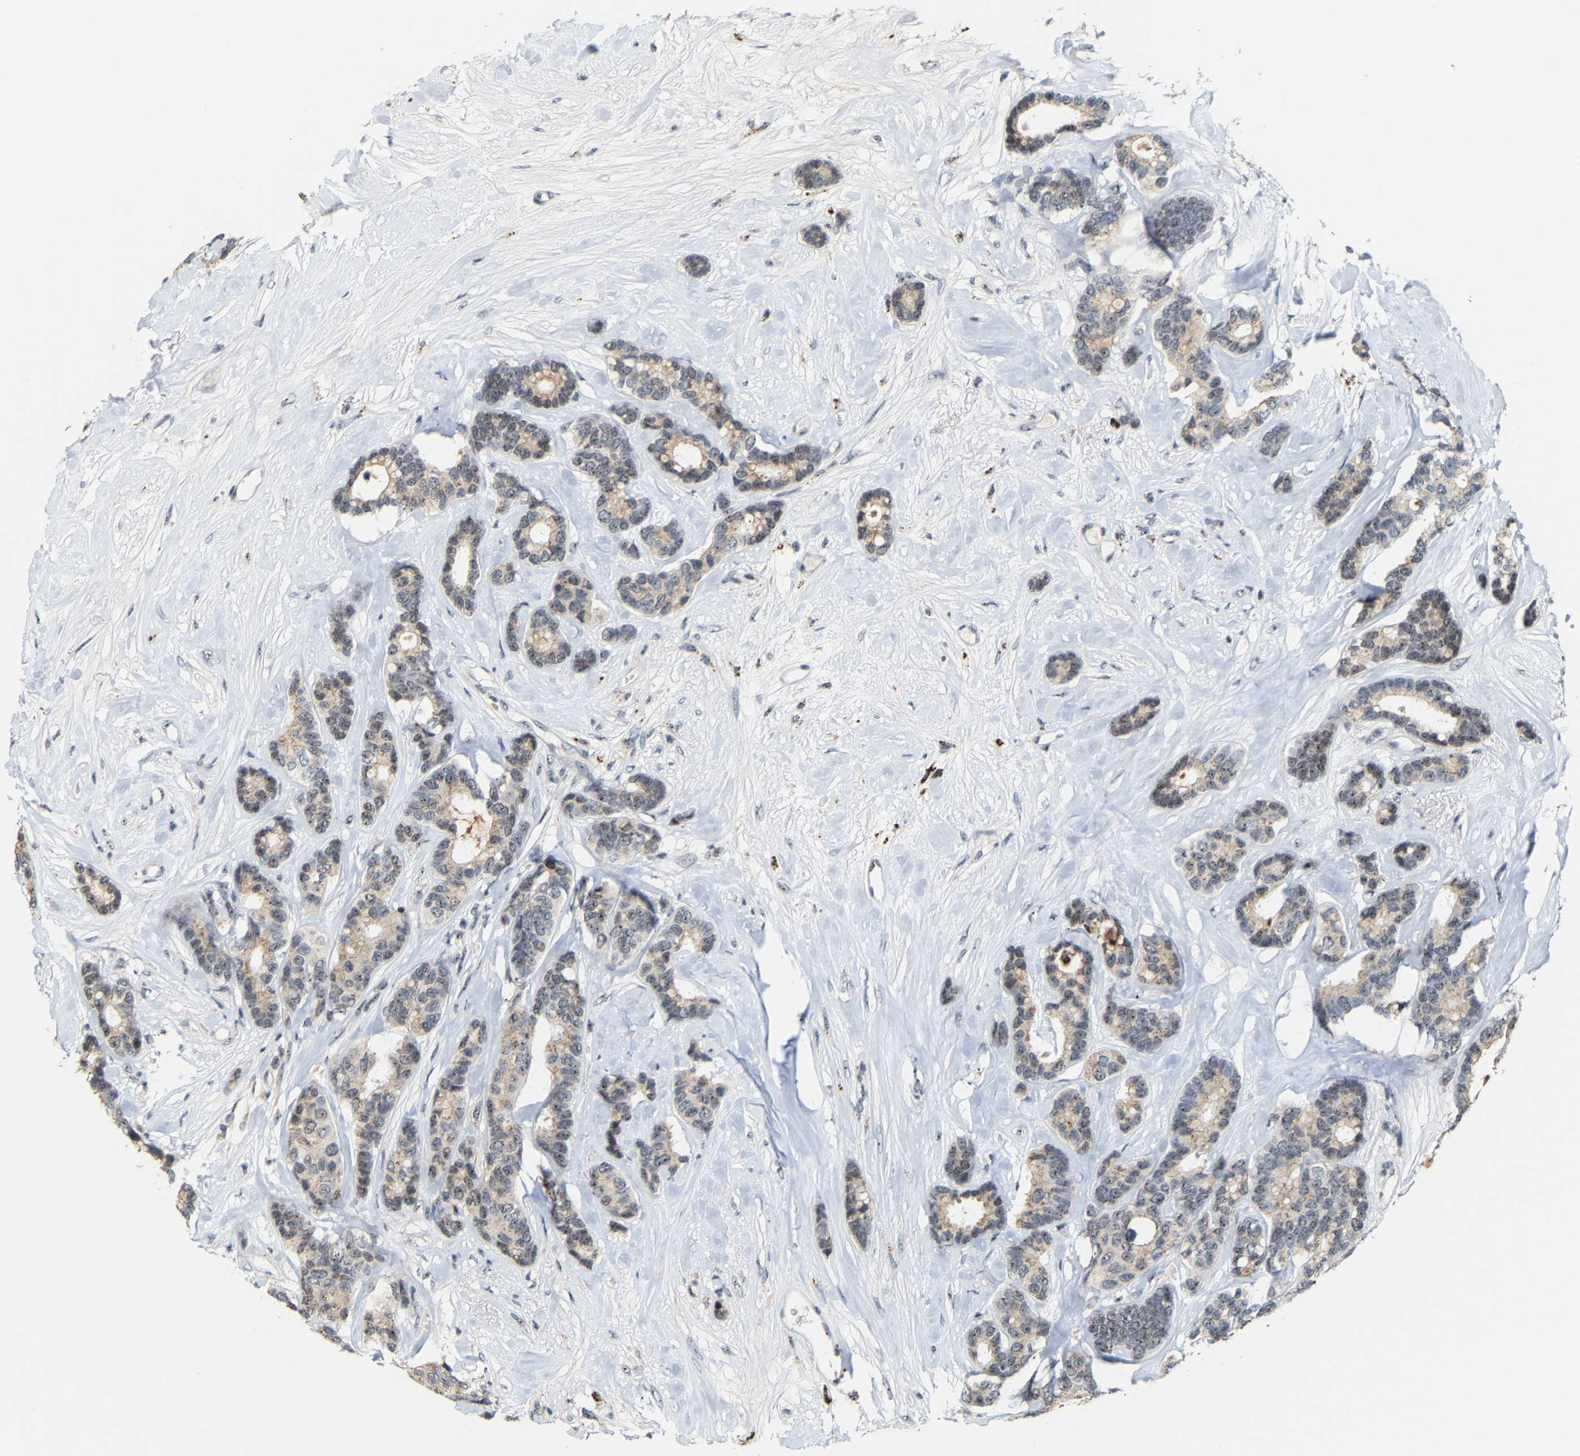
{"staining": {"intensity": "weak", "quantity": "25%-75%", "location": "cytoplasmic/membranous"}, "tissue": "breast cancer", "cell_type": "Tumor cells", "image_type": "cancer", "snomed": [{"axis": "morphology", "description": "Duct carcinoma"}, {"axis": "topography", "description": "Breast"}], "caption": "Protein staining of infiltrating ductal carcinoma (breast) tissue reveals weak cytoplasmic/membranous expression in approximately 25%-75% of tumor cells.", "gene": "NOP58", "patient": {"sex": "female", "age": 87}}